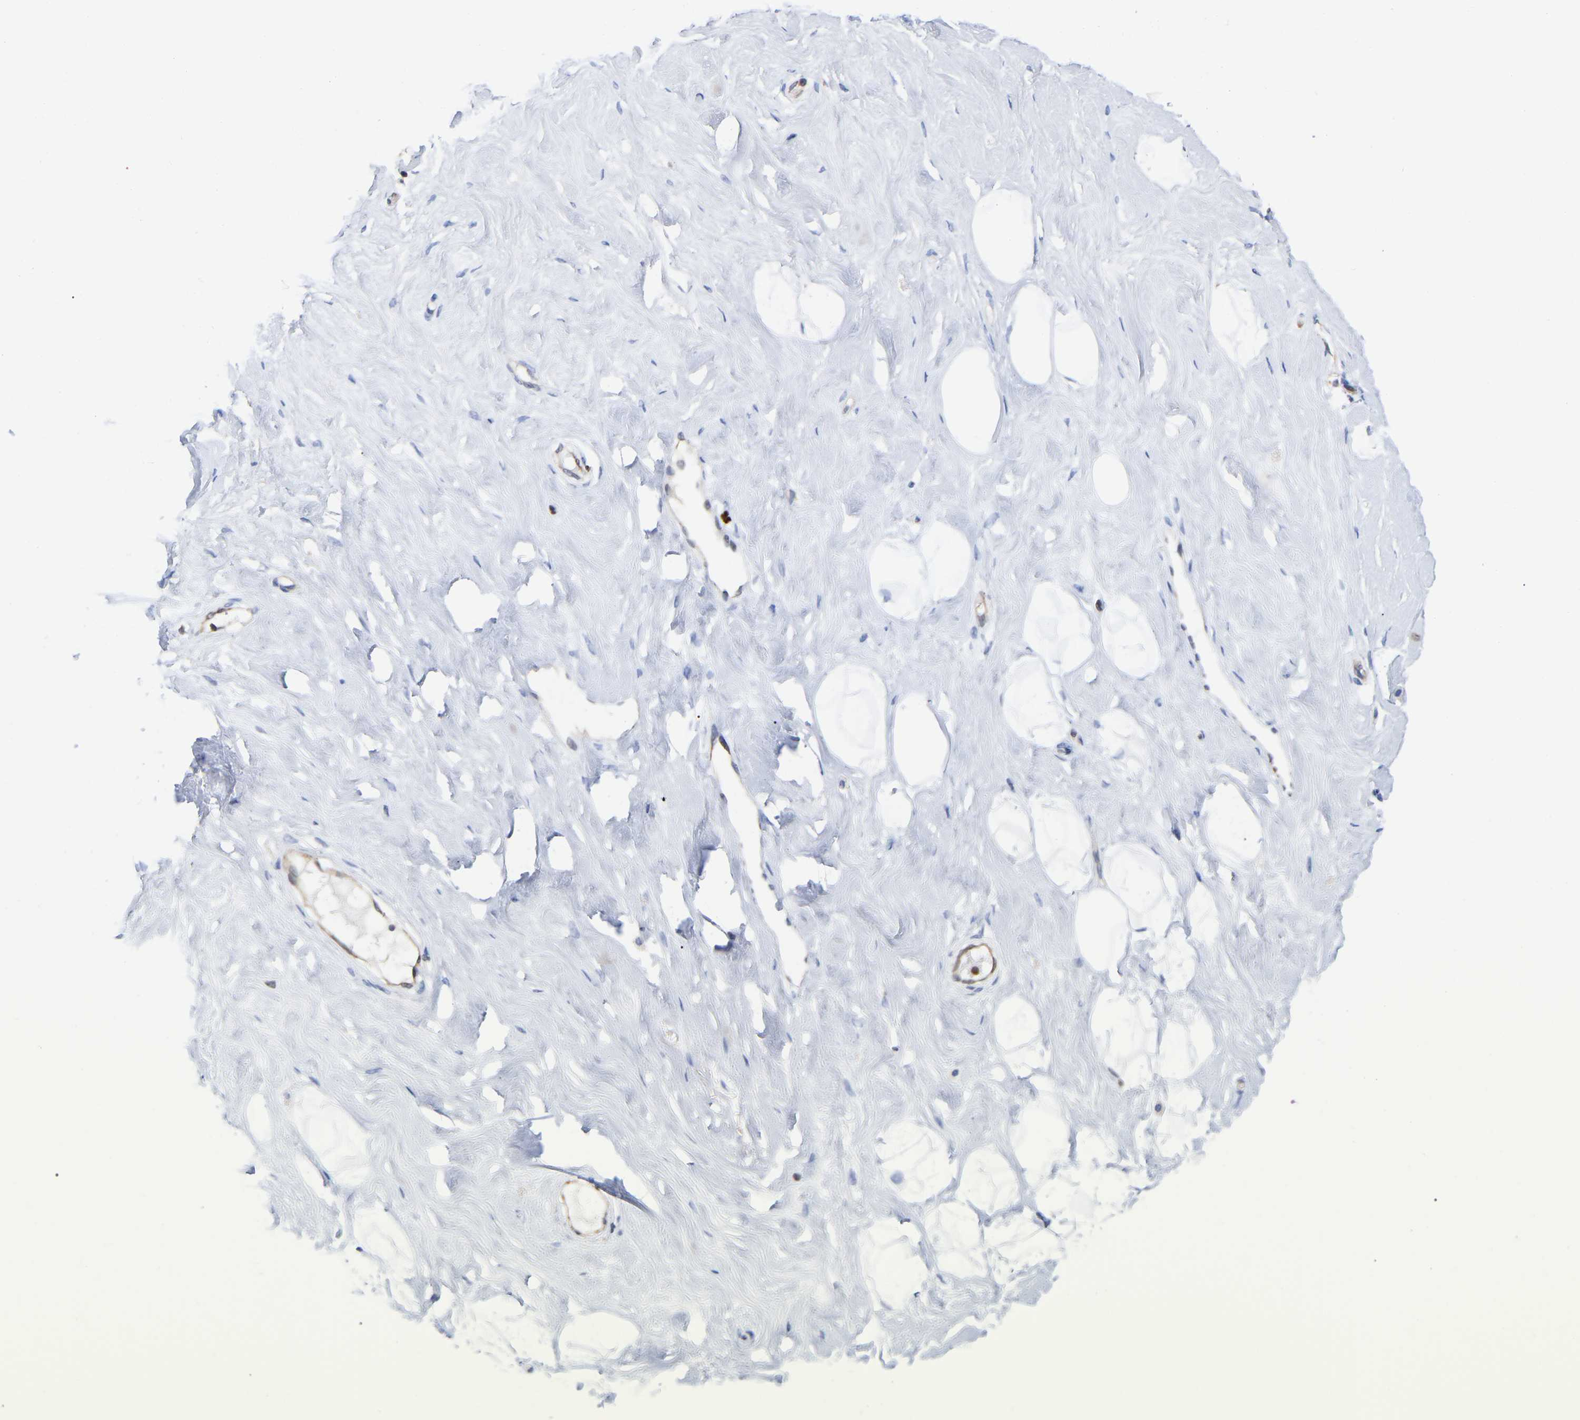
{"staining": {"intensity": "negative", "quantity": "none", "location": "none"}, "tissue": "breast", "cell_type": "Adipocytes", "image_type": "normal", "snomed": [{"axis": "morphology", "description": "Normal tissue, NOS"}, {"axis": "topography", "description": "Breast"}], "caption": "IHC image of normal breast: human breast stained with DAB (3,3'-diaminobenzidine) exhibits no significant protein positivity in adipocytes.", "gene": "GIMAP4", "patient": {"sex": "female", "age": 23}}